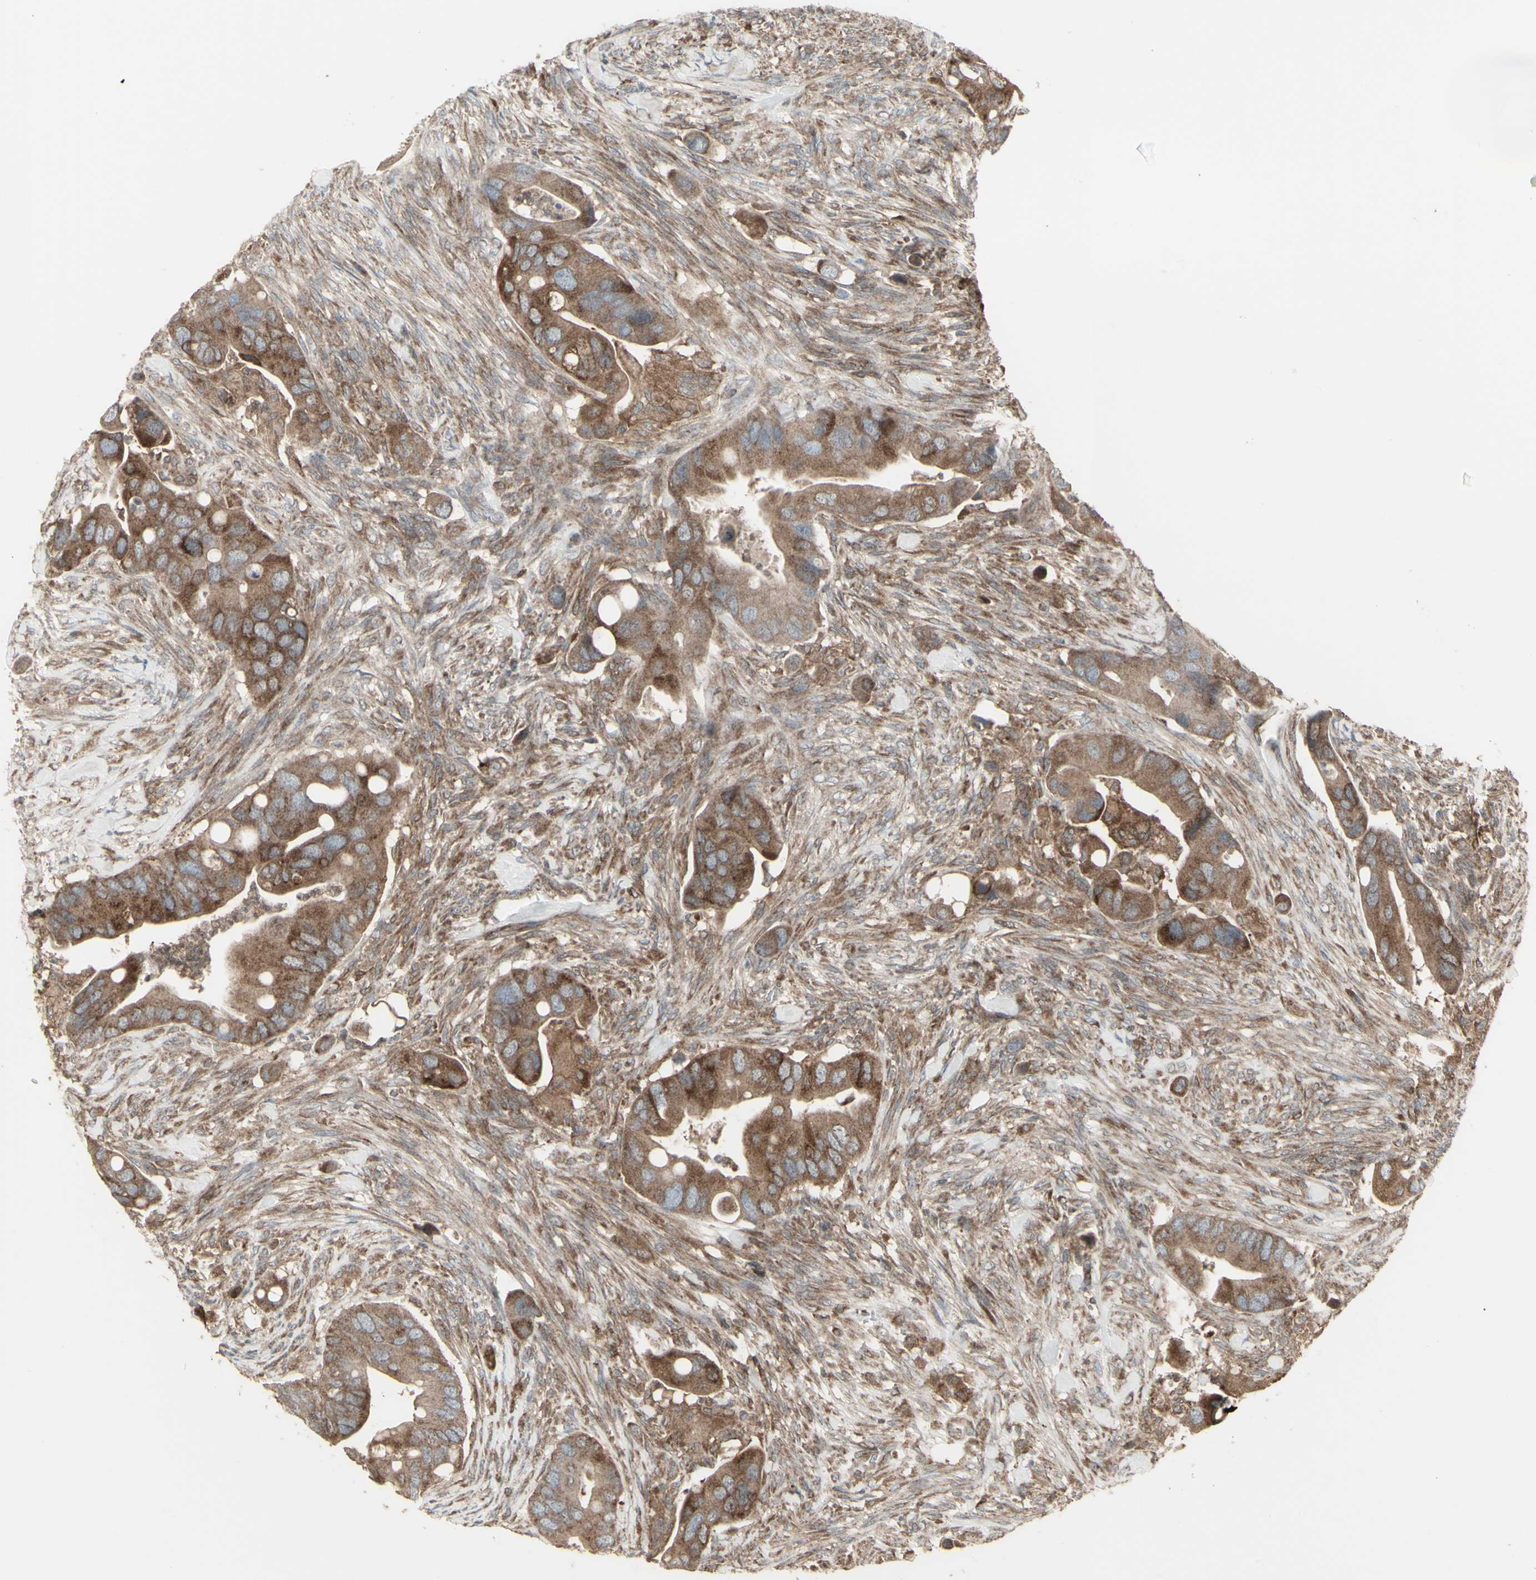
{"staining": {"intensity": "moderate", "quantity": ">75%", "location": "cytoplasmic/membranous"}, "tissue": "colorectal cancer", "cell_type": "Tumor cells", "image_type": "cancer", "snomed": [{"axis": "morphology", "description": "Adenocarcinoma, NOS"}, {"axis": "topography", "description": "Rectum"}], "caption": "Immunohistochemical staining of colorectal adenocarcinoma demonstrates moderate cytoplasmic/membranous protein positivity in about >75% of tumor cells. (IHC, brightfield microscopy, high magnification).", "gene": "RNASEL", "patient": {"sex": "female", "age": 57}}